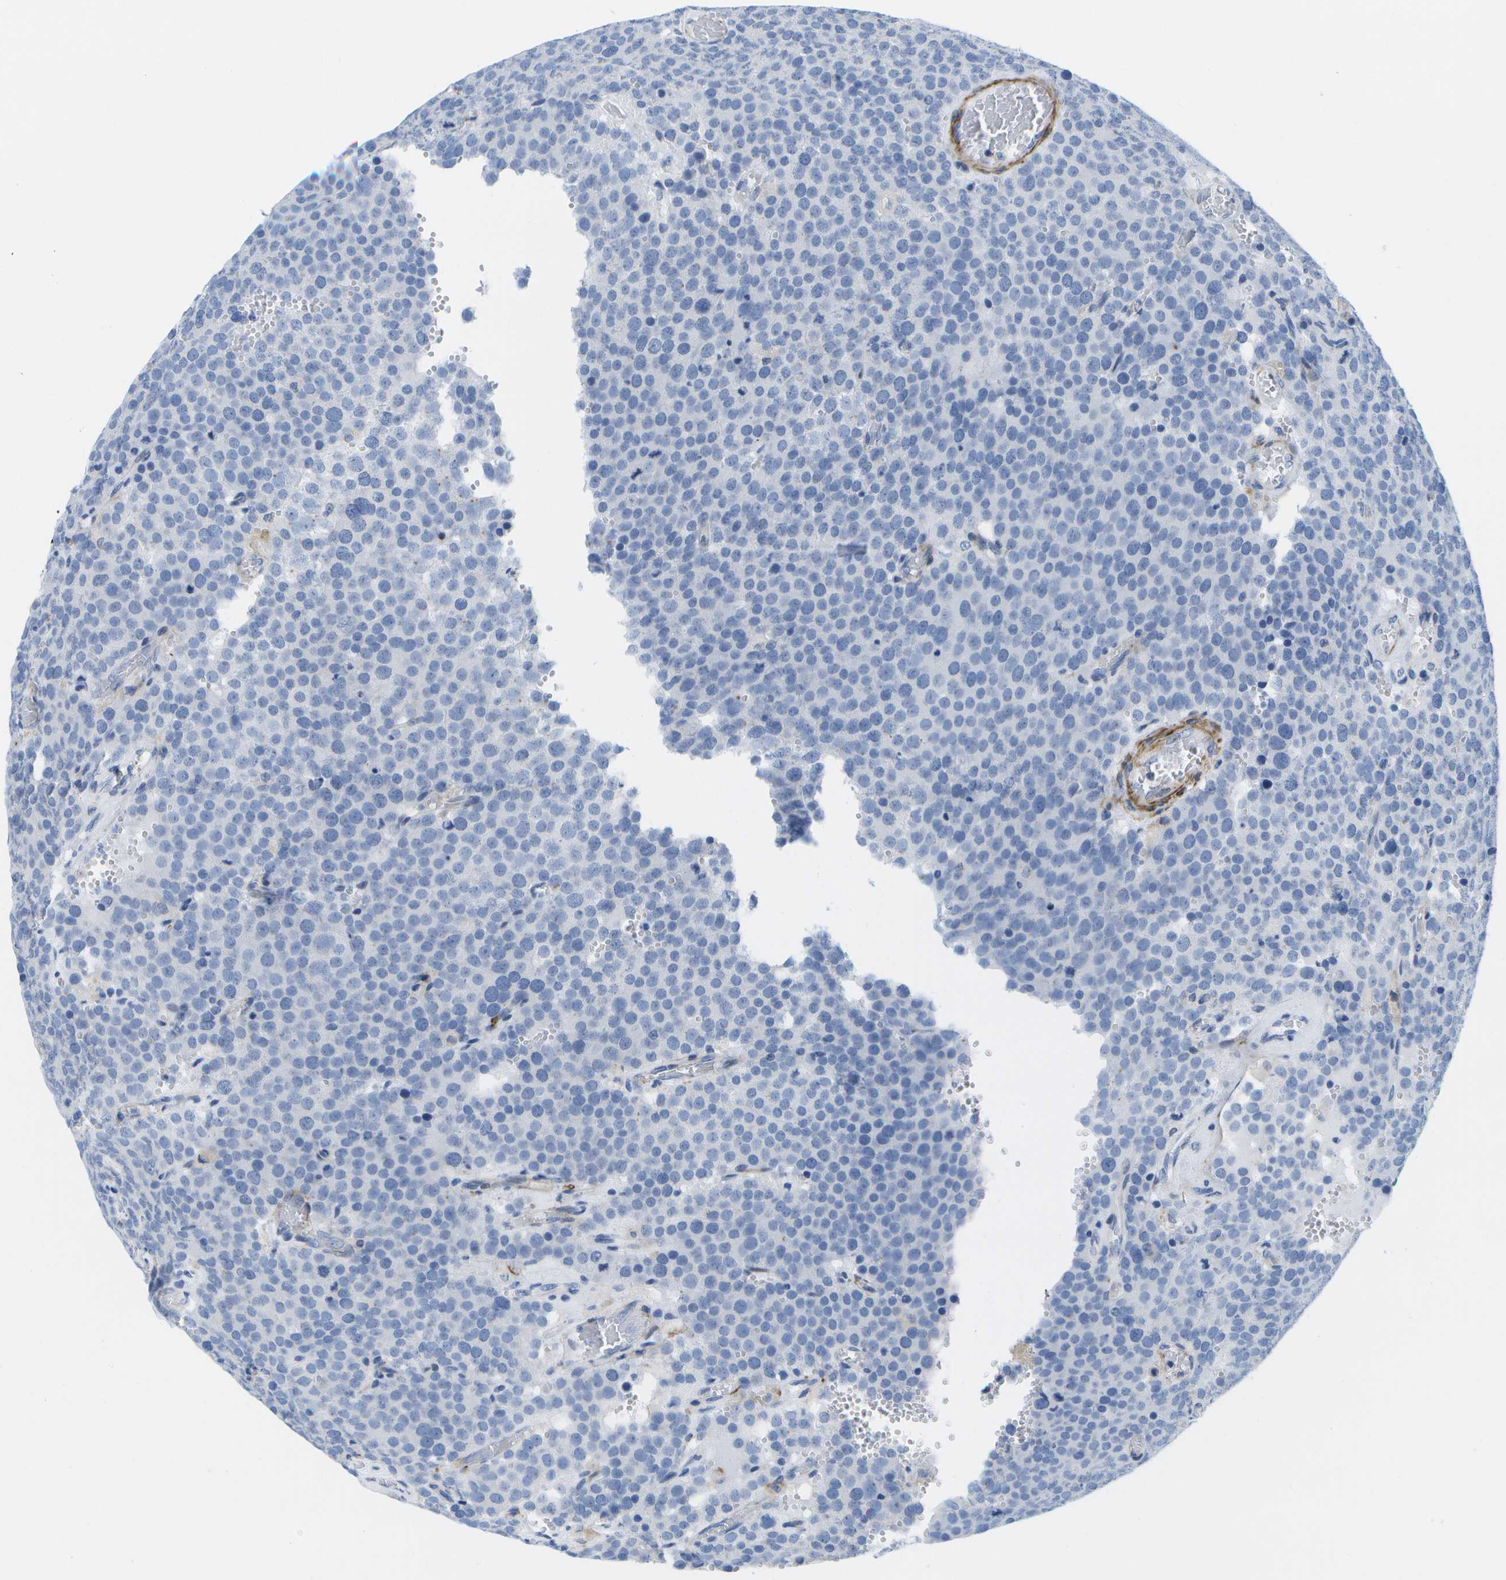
{"staining": {"intensity": "negative", "quantity": "none", "location": "none"}, "tissue": "testis cancer", "cell_type": "Tumor cells", "image_type": "cancer", "snomed": [{"axis": "morphology", "description": "Normal tissue, NOS"}, {"axis": "morphology", "description": "Seminoma, NOS"}, {"axis": "topography", "description": "Testis"}], "caption": "DAB (3,3'-diaminobenzidine) immunohistochemical staining of human testis cancer exhibits no significant expression in tumor cells. (DAB (3,3'-diaminobenzidine) IHC, high magnification).", "gene": "ADGRG6", "patient": {"sex": "male", "age": 71}}